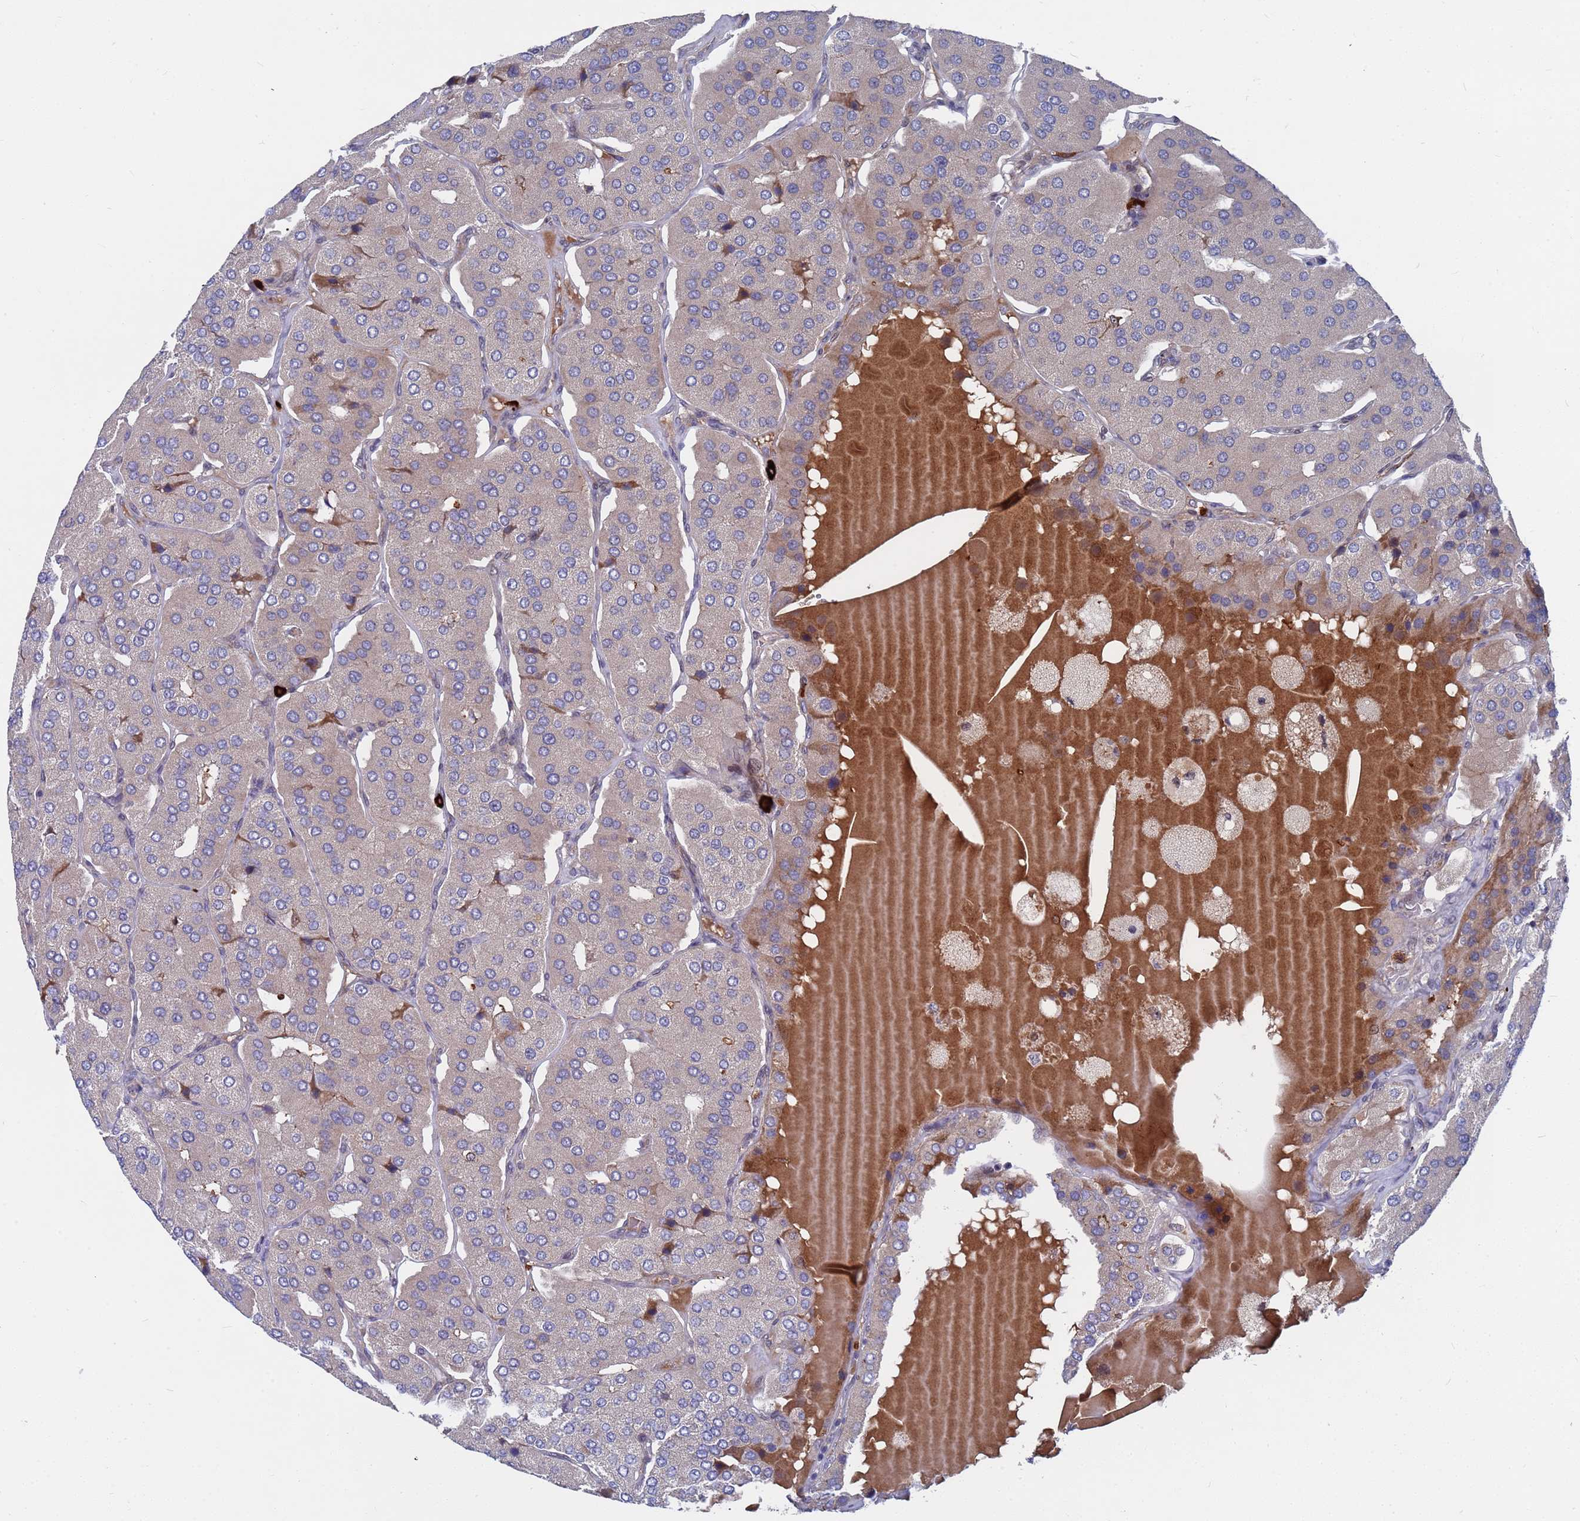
{"staining": {"intensity": "negative", "quantity": "none", "location": "none"}, "tissue": "parathyroid gland", "cell_type": "Glandular cells", "image_type": "normal", "snomed": [{"axis": "morphology", "description": "Normal tissue, NOS"}, {"axis": "morphology", "description": "Adenoma, NOS"}, {"axis": "topography", "description": "Parathyroid gland"}], "caption": "The IHC micrograph has no significant expression in glandular cells of parathyroid gland.", "gene": "TMBIM6", "patient": {"sex": "female", "age": 86}}